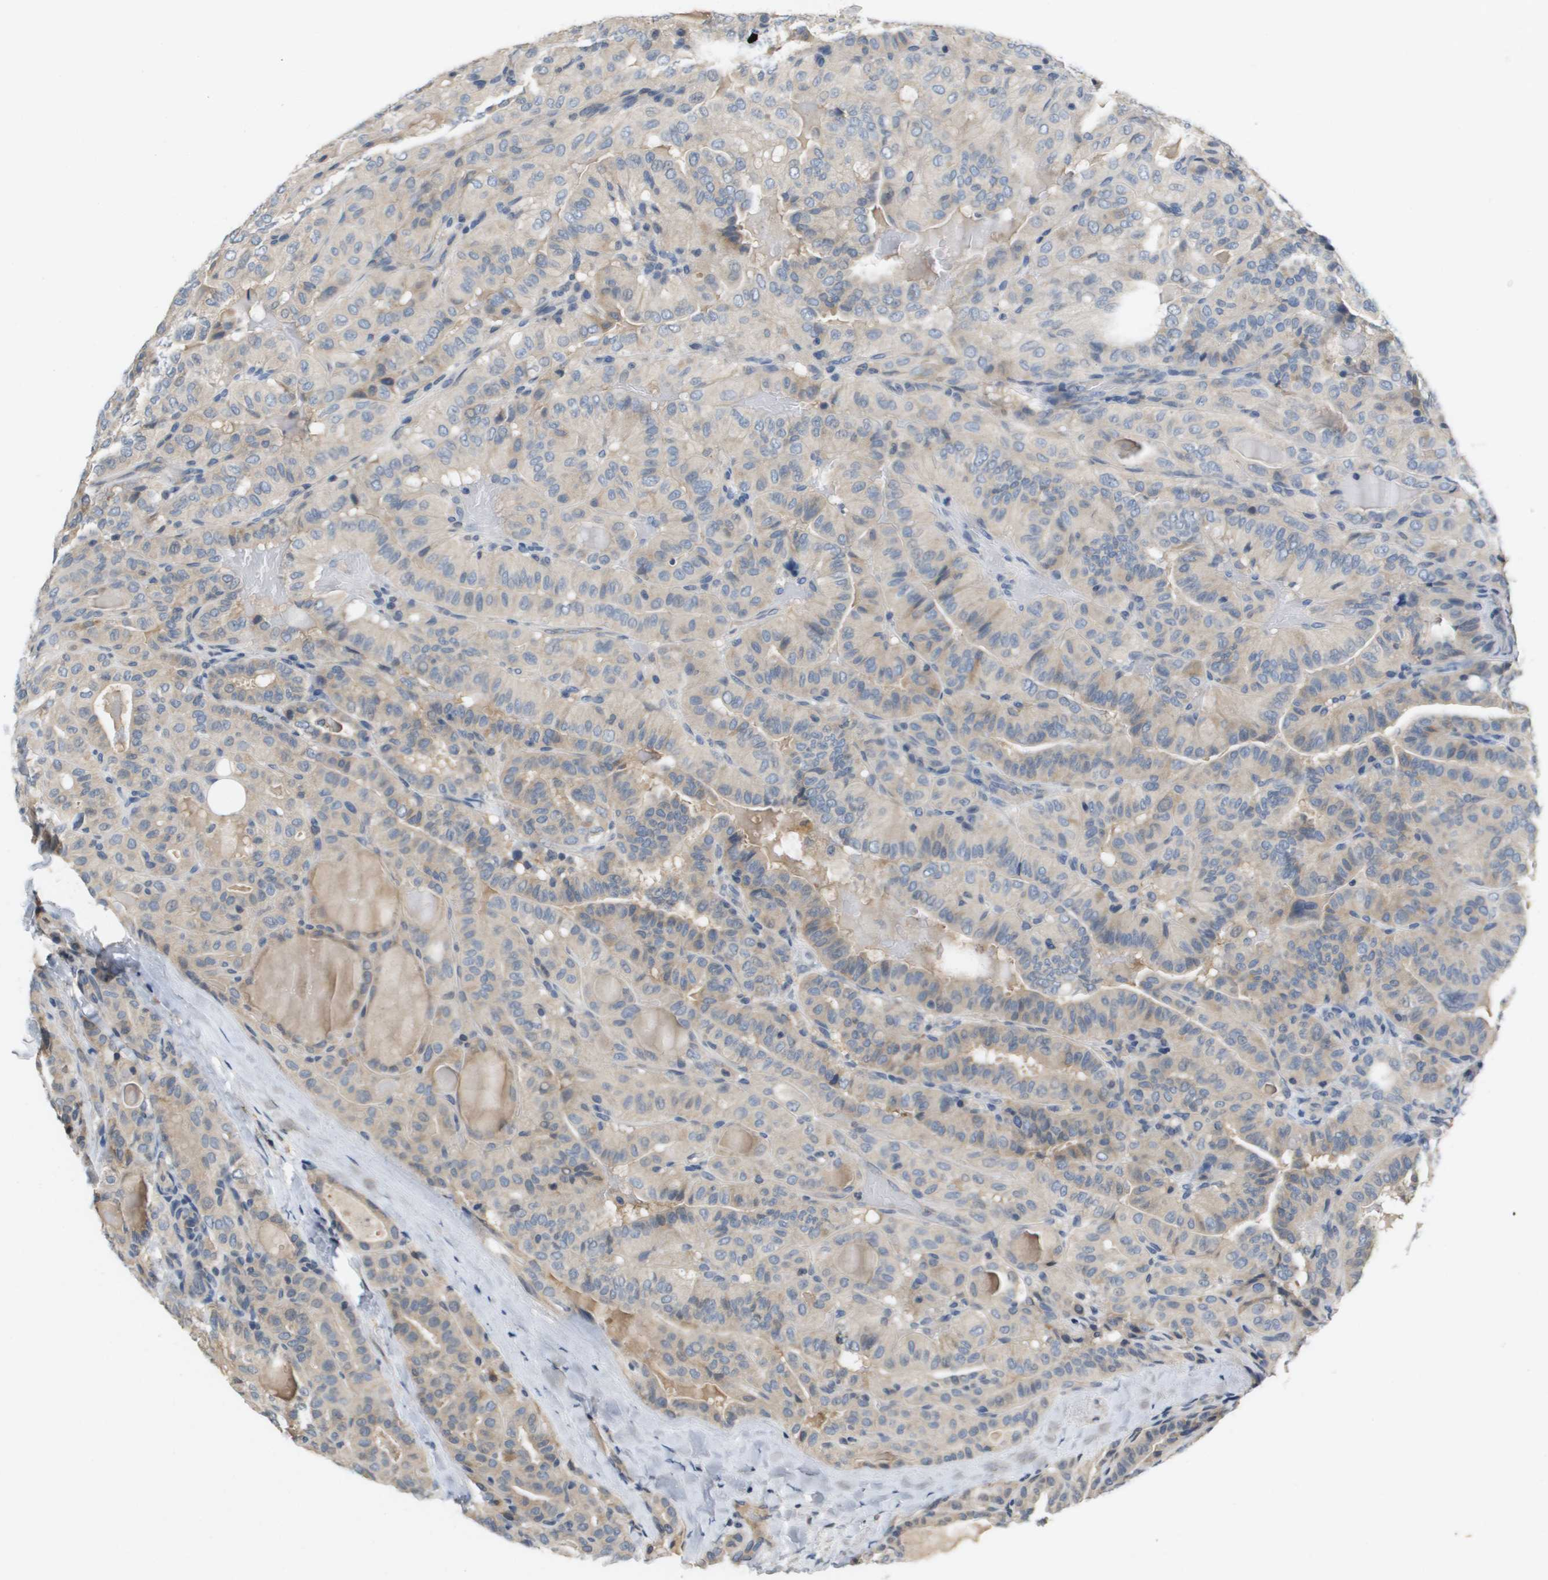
{"staining": {"intensity": "weak", "quantity": ">75%", "location": "cytoplasmic/membranous"}, "tissue": "thyroid cancer", "cell_type": "Tumor cells", "image_type": "cancer", "snomed": [{"axis": "morphology", "description": "Papillary adenocarcinoma, NOS"}, {"axis": "topography", "description": "Thyroid gland"}], "caption": "Immunohistochemistry (DAB (3,3'-diaminobenzidine)) staining of papillary adenocarcinoma (thyroid) shows weak cytoplasmic/membranous protein positivity in about >75% of tumor cells.", "gene": "CAPN11", "patient": {"sex": "male", "age": 77}}